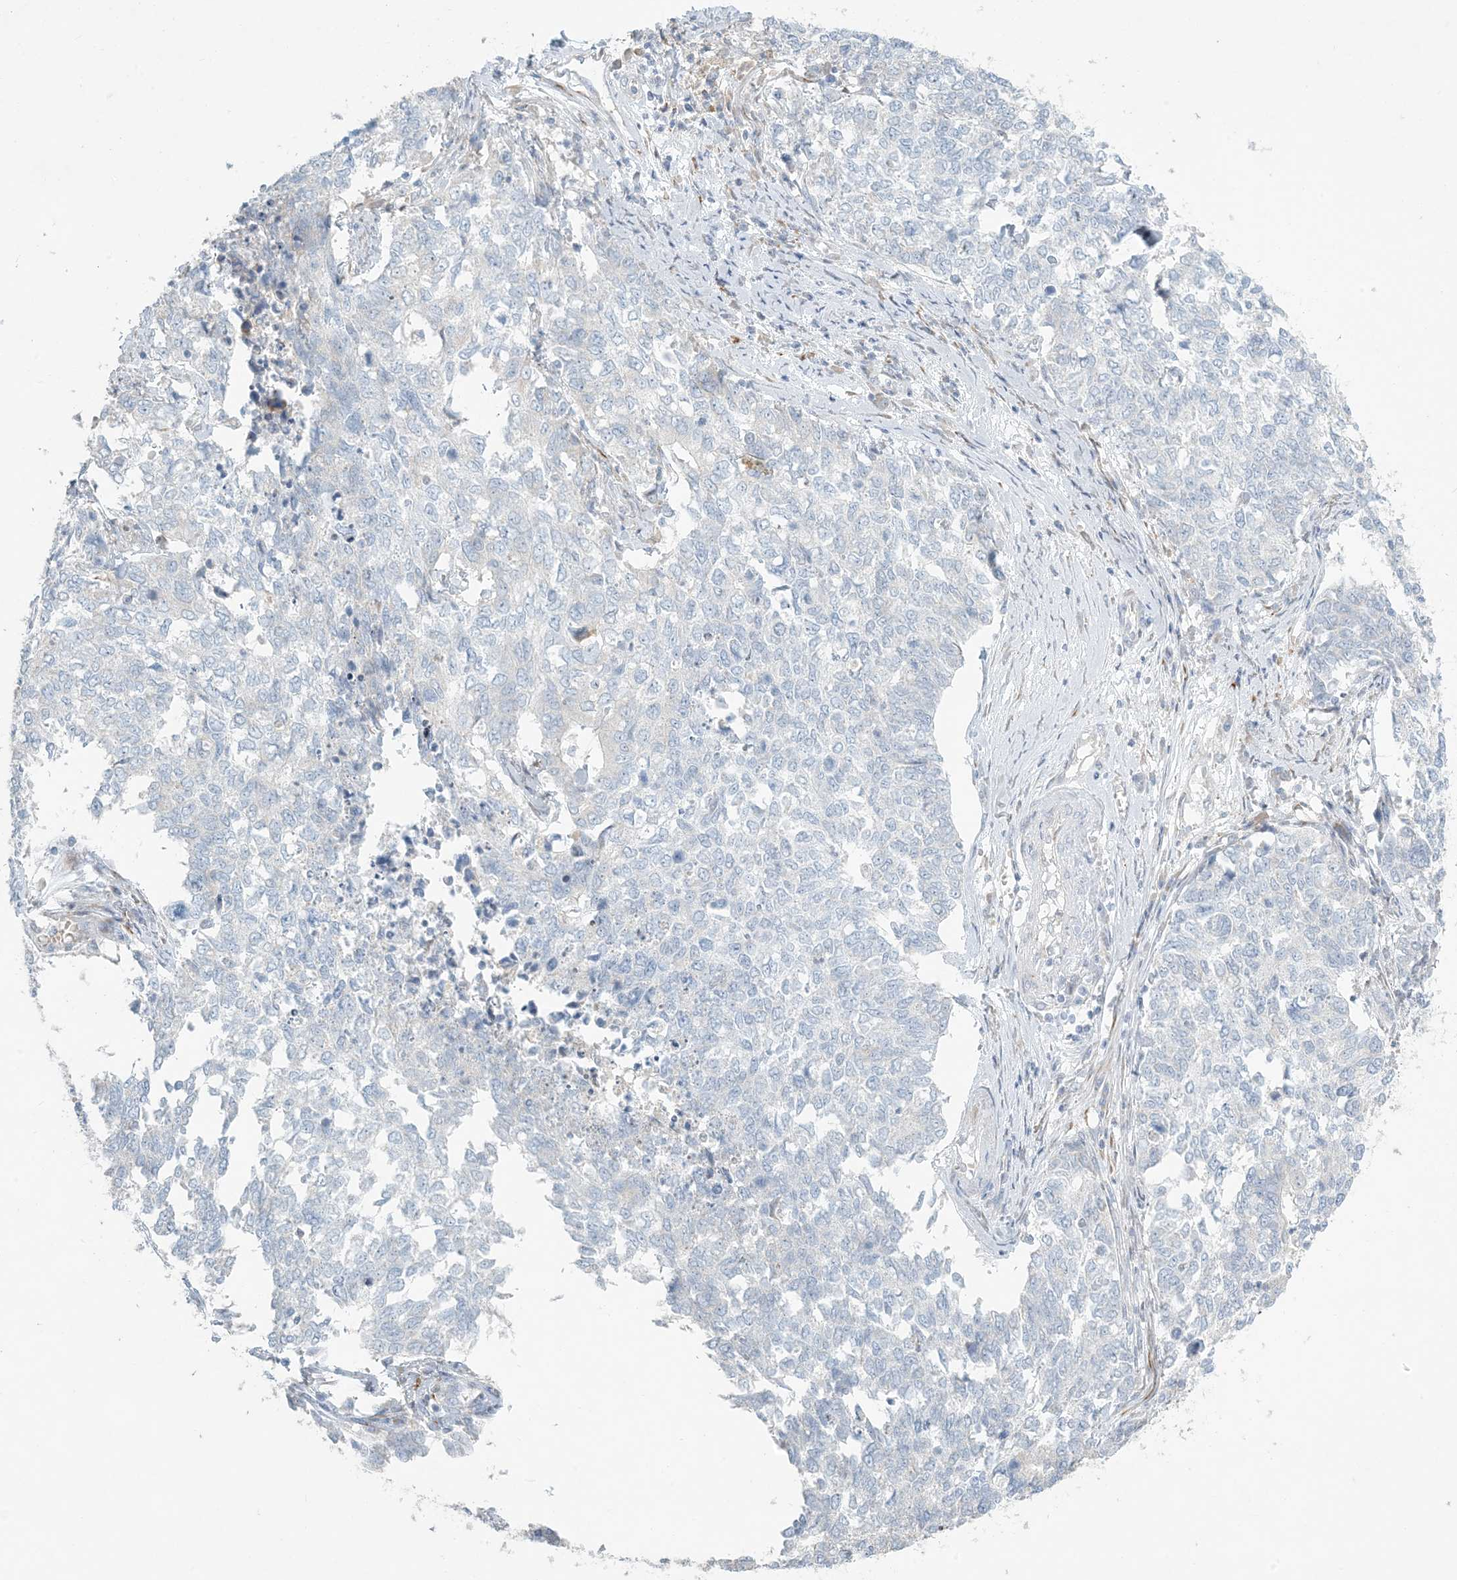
{"staining": {"intensity": "negative", "quantity": "none", "location": "none"}, "tissue": "cervical cancer", "cell_type": "Tumor cells", "image_type": "cancer", "snomed": [{"axis": "morphology", "description": "Squamous cell carcinoma, NOS"}, {"axis": "topography", "description": "Cervix"}], "caption": "Tumor cells are negative for protein expression in human squamous cell carcinoma (cervical). (Immunohistochemistry (ihc), brightfield microscopy, high magnification).", "gene": "ZNF385D", "patient": {"sex": "female", "age": 63}}